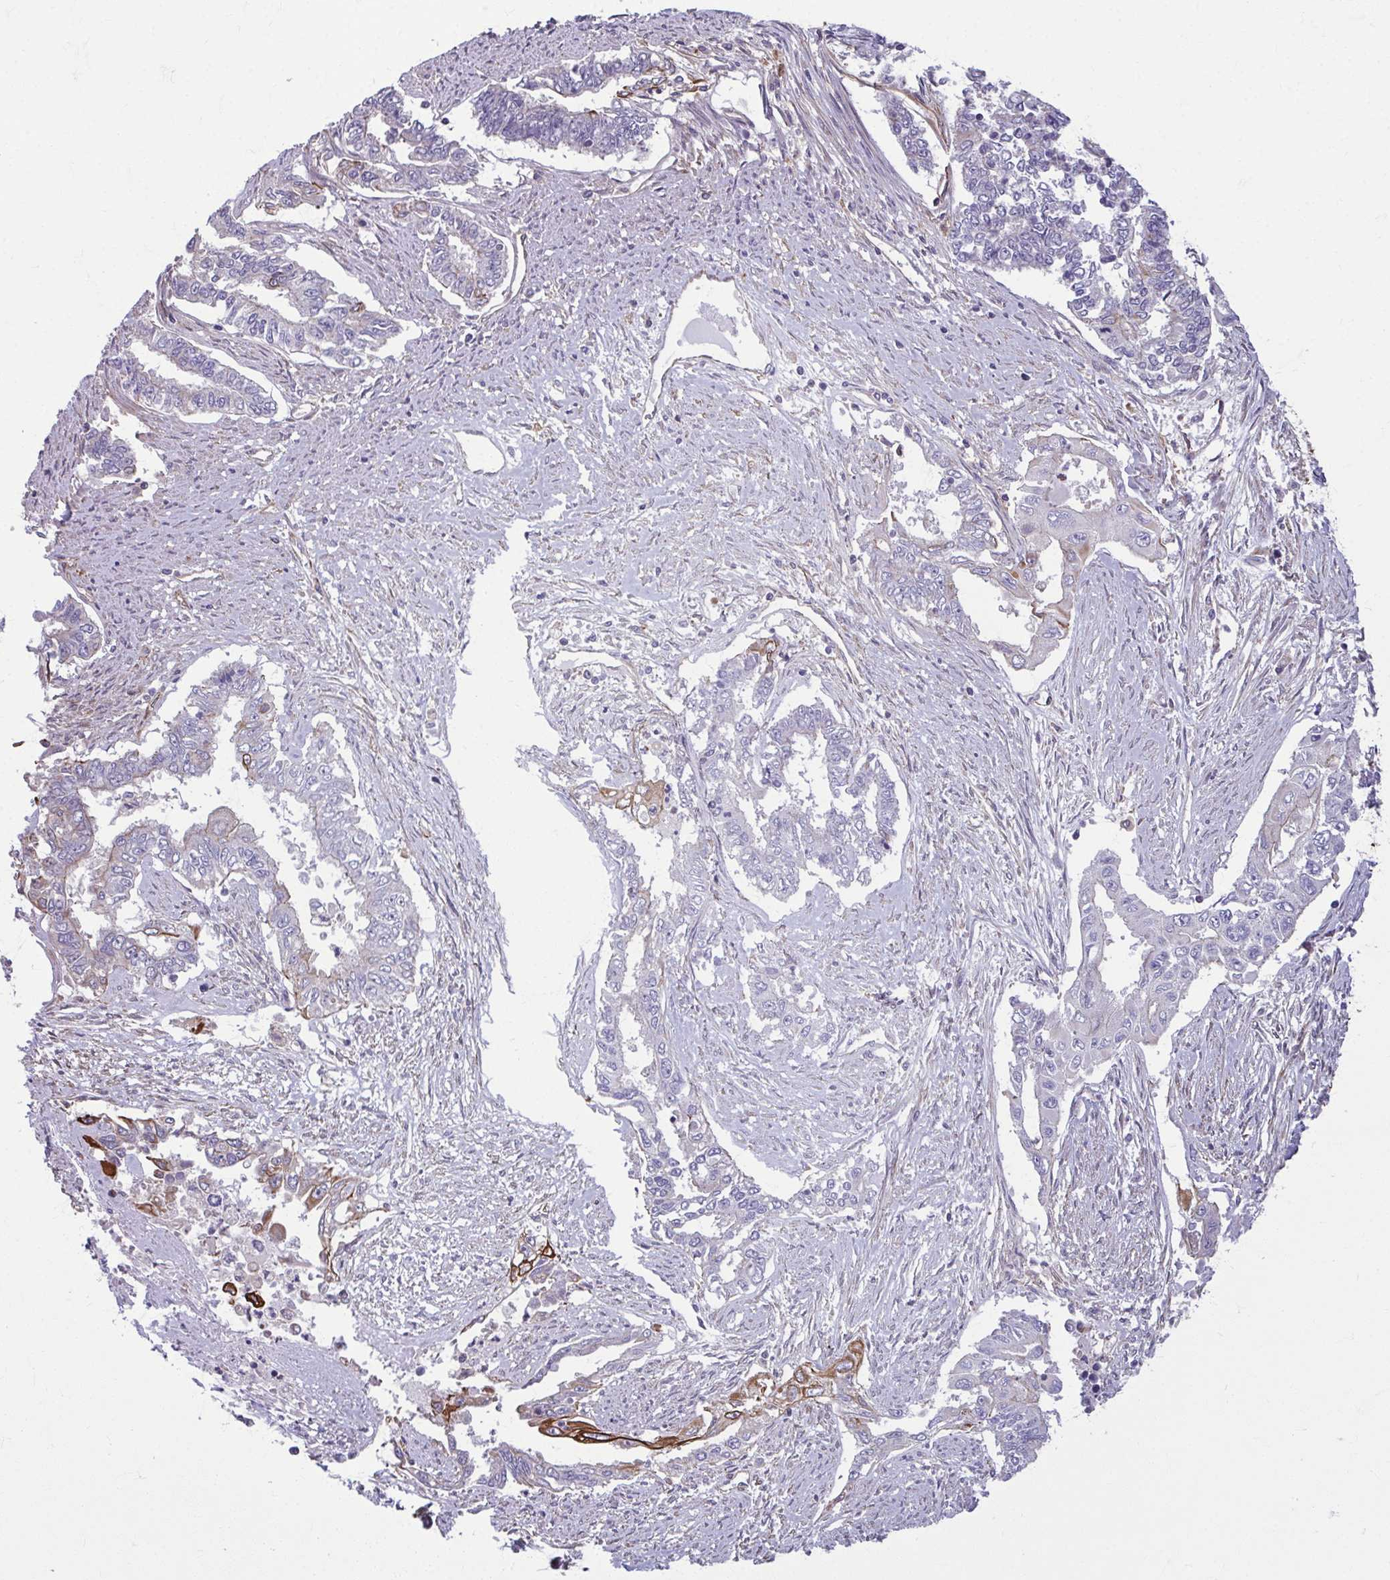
{"staining": {"intensity": "negative", "quantity": "none", "location": "none"}, "tissue": "endometrial cancer", "cell_type": "Tumor cells", "image_type": "cancer", "snomed": [{"axis": "morphology", "description": "Adenocarcinoma, NOS"}, {"axis": "topography", "description": "Uterus"}], "caption": "Endometrial adenocarcinoma stained for a protein using immunohistochemistry (IHC) reveals no expression tumor cells.", "gene": "EID2B", "patient": {"sex": "female", "age": 59}}